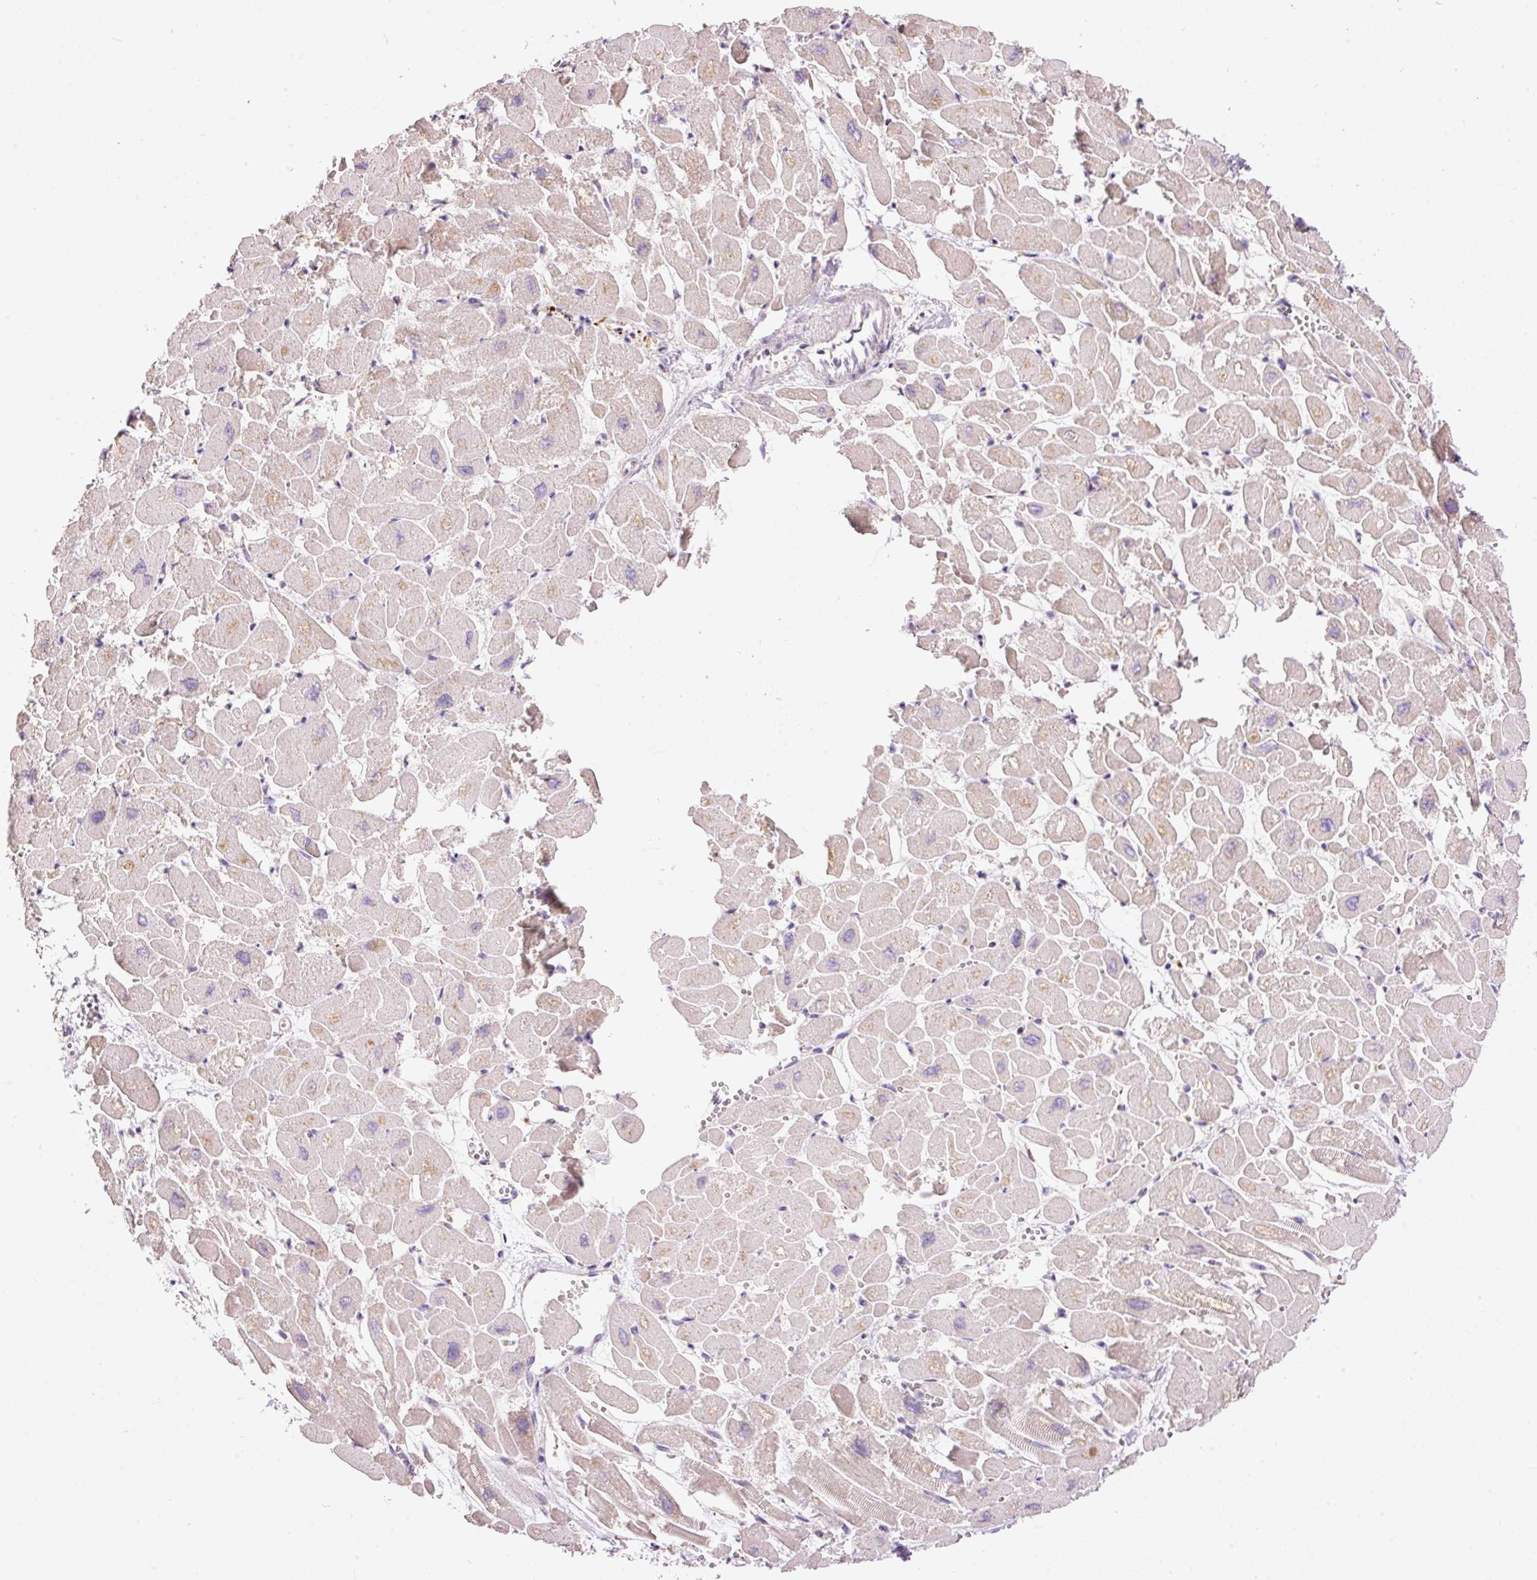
{"staining": {"intensity": "weak", "quantity": "25%-75%", "location": "cytoplasmic/membranous"}, "tissue": "heart muscle", "cell_type": "Cardiomyocytes", "image_type": "normal", "snomed": [{"axis": "morphology", "description": "Normal tissue, NOS"}, {"axis": "topography", "description": "Heart"}], "caption": "This is a micrograph of immunohistochemistry (IHC) staining of unremarkable heart muscle, which shows weak staining in the cytoplasmic/membranous of cardiomyocytes.", "gene": "DOK6", "patient": {"sex": "male", "age": 54}}